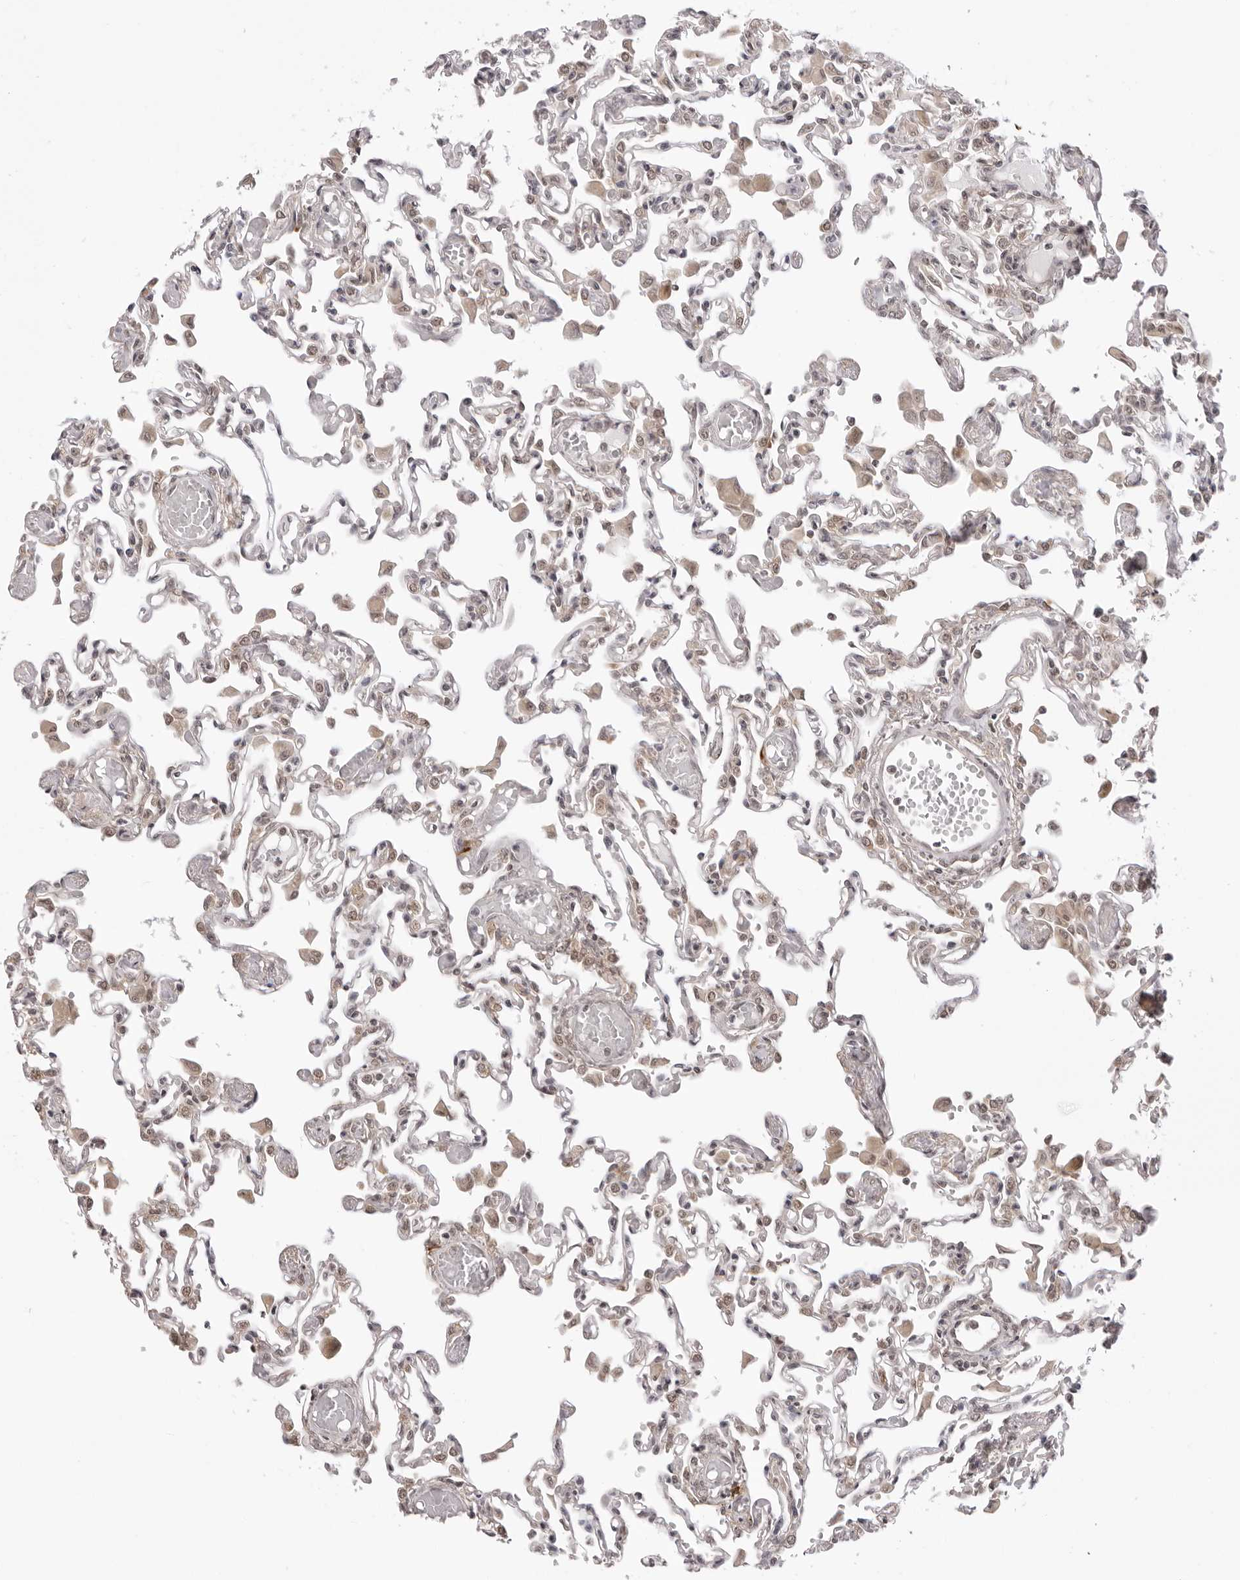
{"staining": {"intensity": "weak", "quantity": "25%-75%", "location": "cytoplasmic/membranous,nuclear"}, "tissue": "lung", "cell_type": "Alveolar cells", "image_type": "normal", "snomed": [{"axis": "morphology", "description": "Normal tissue, NOS"}, {"axis": "topography", "description": "Bronchus"}, {"axis": "topography", "description": "Lung"}], "caption": "Immunohistochemistry (IHC) histopathology image of normal lung stained for a protein (brown), which exhibits low levels of weak cytoplasmic/membranous,nuclear expression in about 25%-75% of alveolar cells.", "gene": "ZC3H11A", "patient": {"sex": "female", "age": 49}}